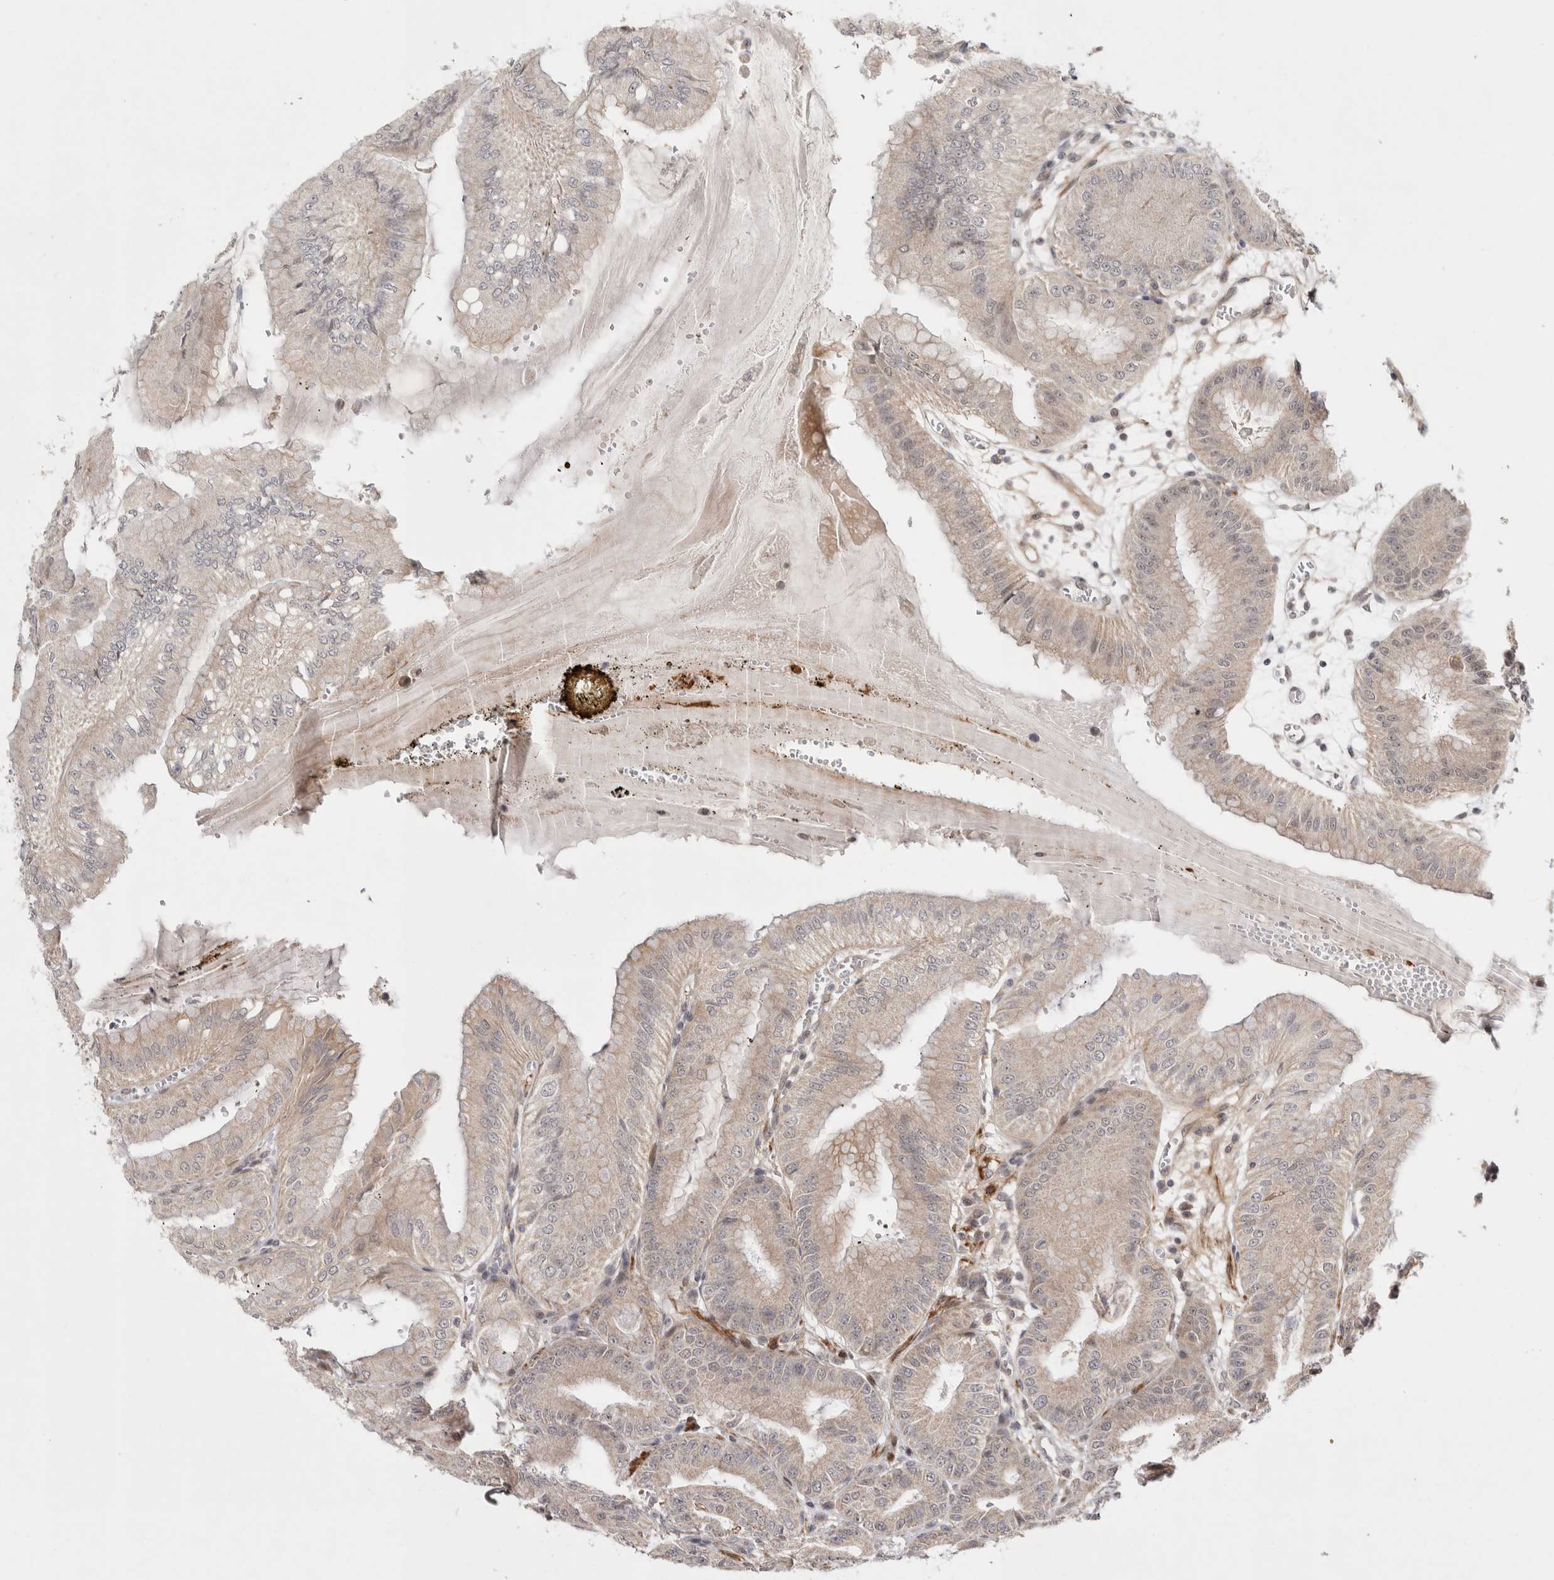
{"staining": {"intensity": "moderate", "quantity": "25%-75%", "location": "cytoplasmic/membranous"}, "tissue": "stomach", "cell_type": "Glandular cells", "image_type": "normal", "snomed": [{"axis": "morphology", "description": "Normal tissue, NOS"}, {"axis": "topography", "description": "Stomach, lower"}], "caption": "IHC of benign human stomach exhibits medium levels of moderate cytoplasmic/membranous staining in approximately 25%-75% of glandular cells.", "gene": "ZNF318", "patient": {"sex": "male", "age": 71}}